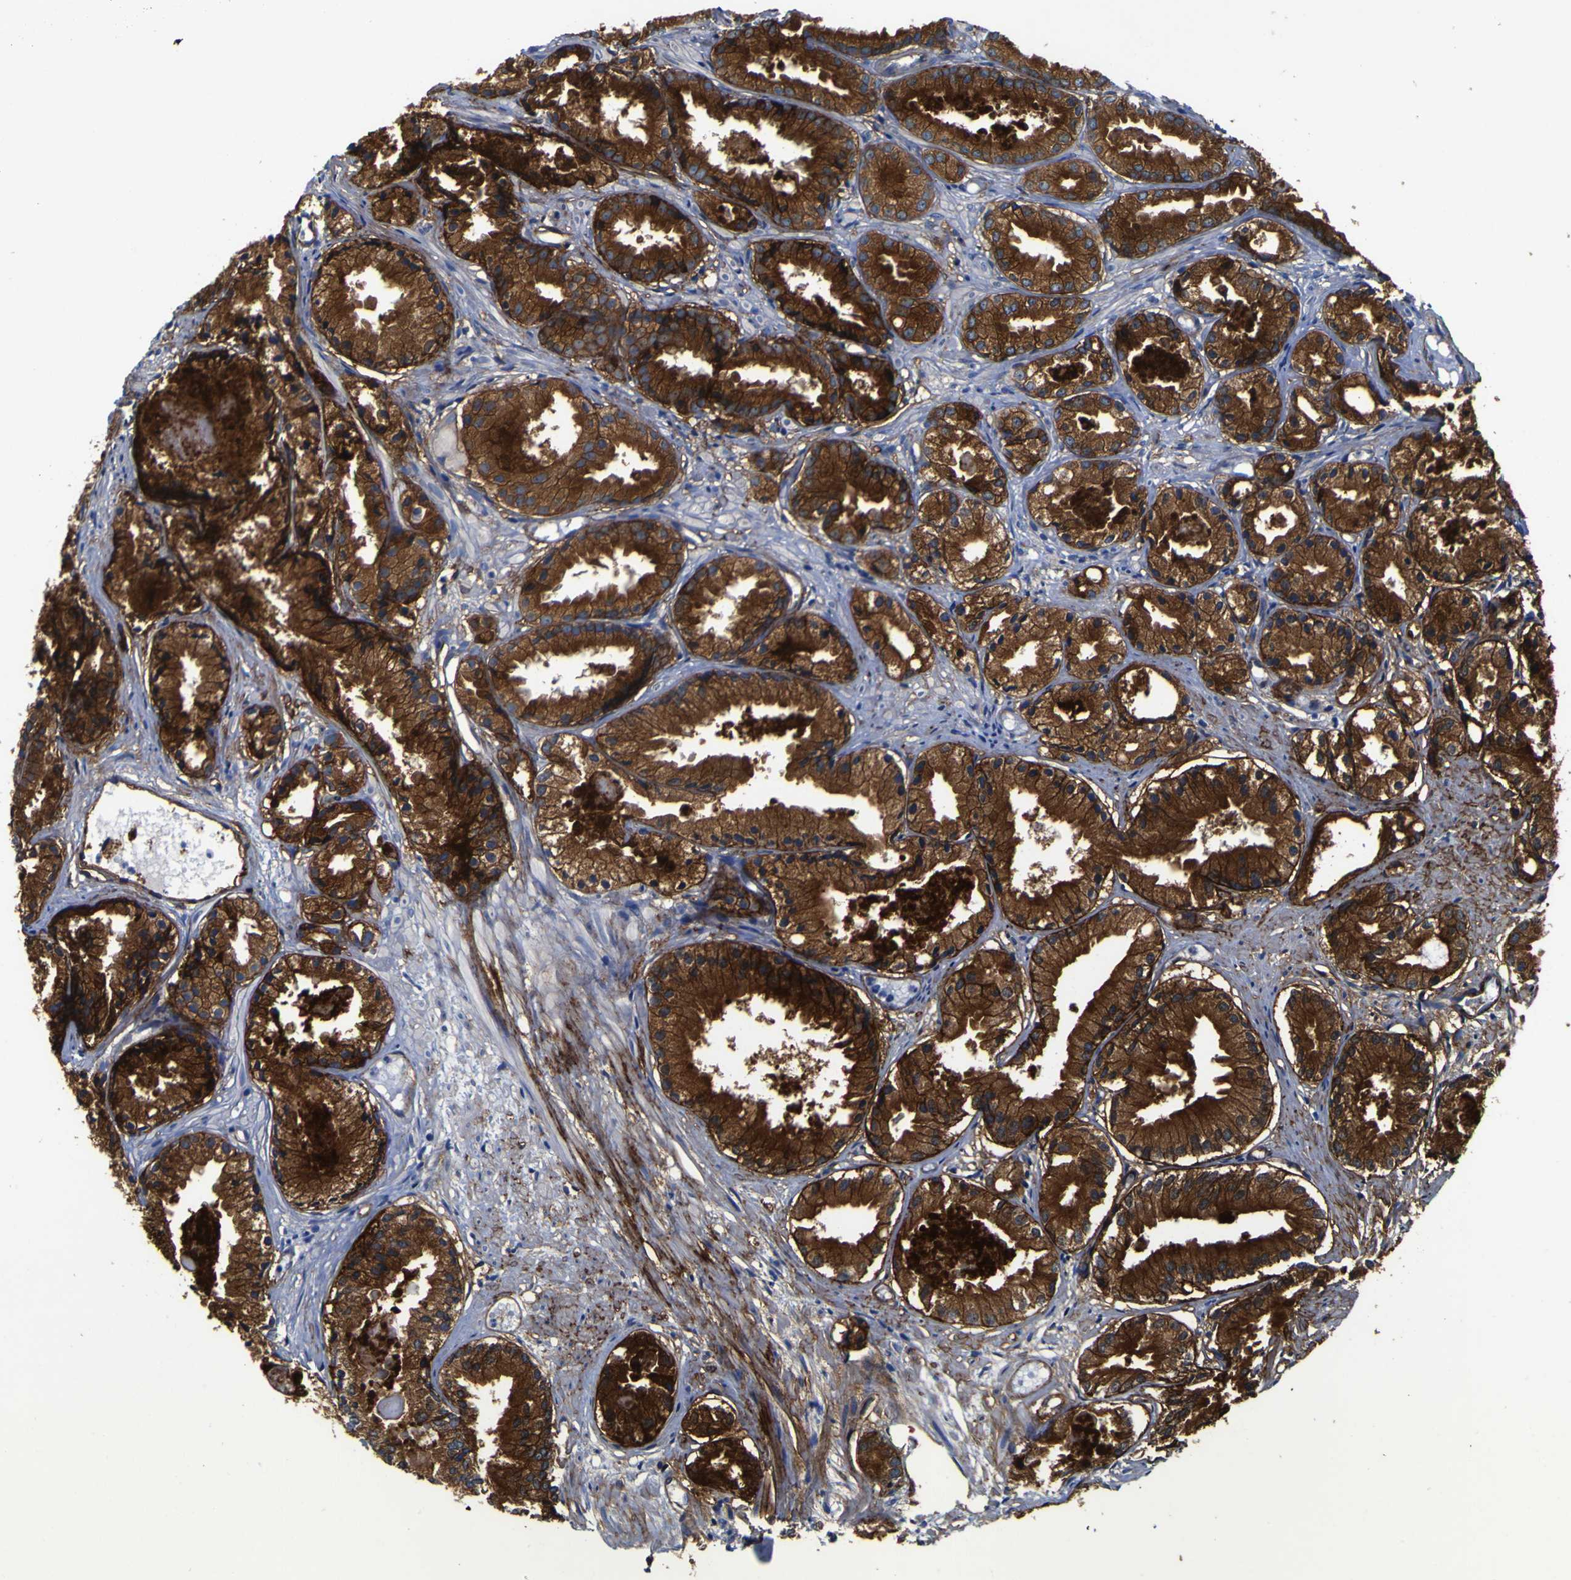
{"staining": {"intensity": "strong", "quantity": ">75%", "location": "cytoplasmic/membranous"}, "tissue": "prostate cancer", "cell_type": "Tumor cells", "image_type": "cancer", "snomed": [{"axis": "morphology", "description": "Adenocarcinoma, Low grade"}, {"axis": "topography", "description": "Prostate"}], "caption": "Immunohistochemistry (IHC) (DAB) staining of prostate cancer reveals strong cytoplasmic/membranous protein positivity in about >75% of tumor cells.", "gene": "CD151", "patient": {"sex": "male", "age": 72}}